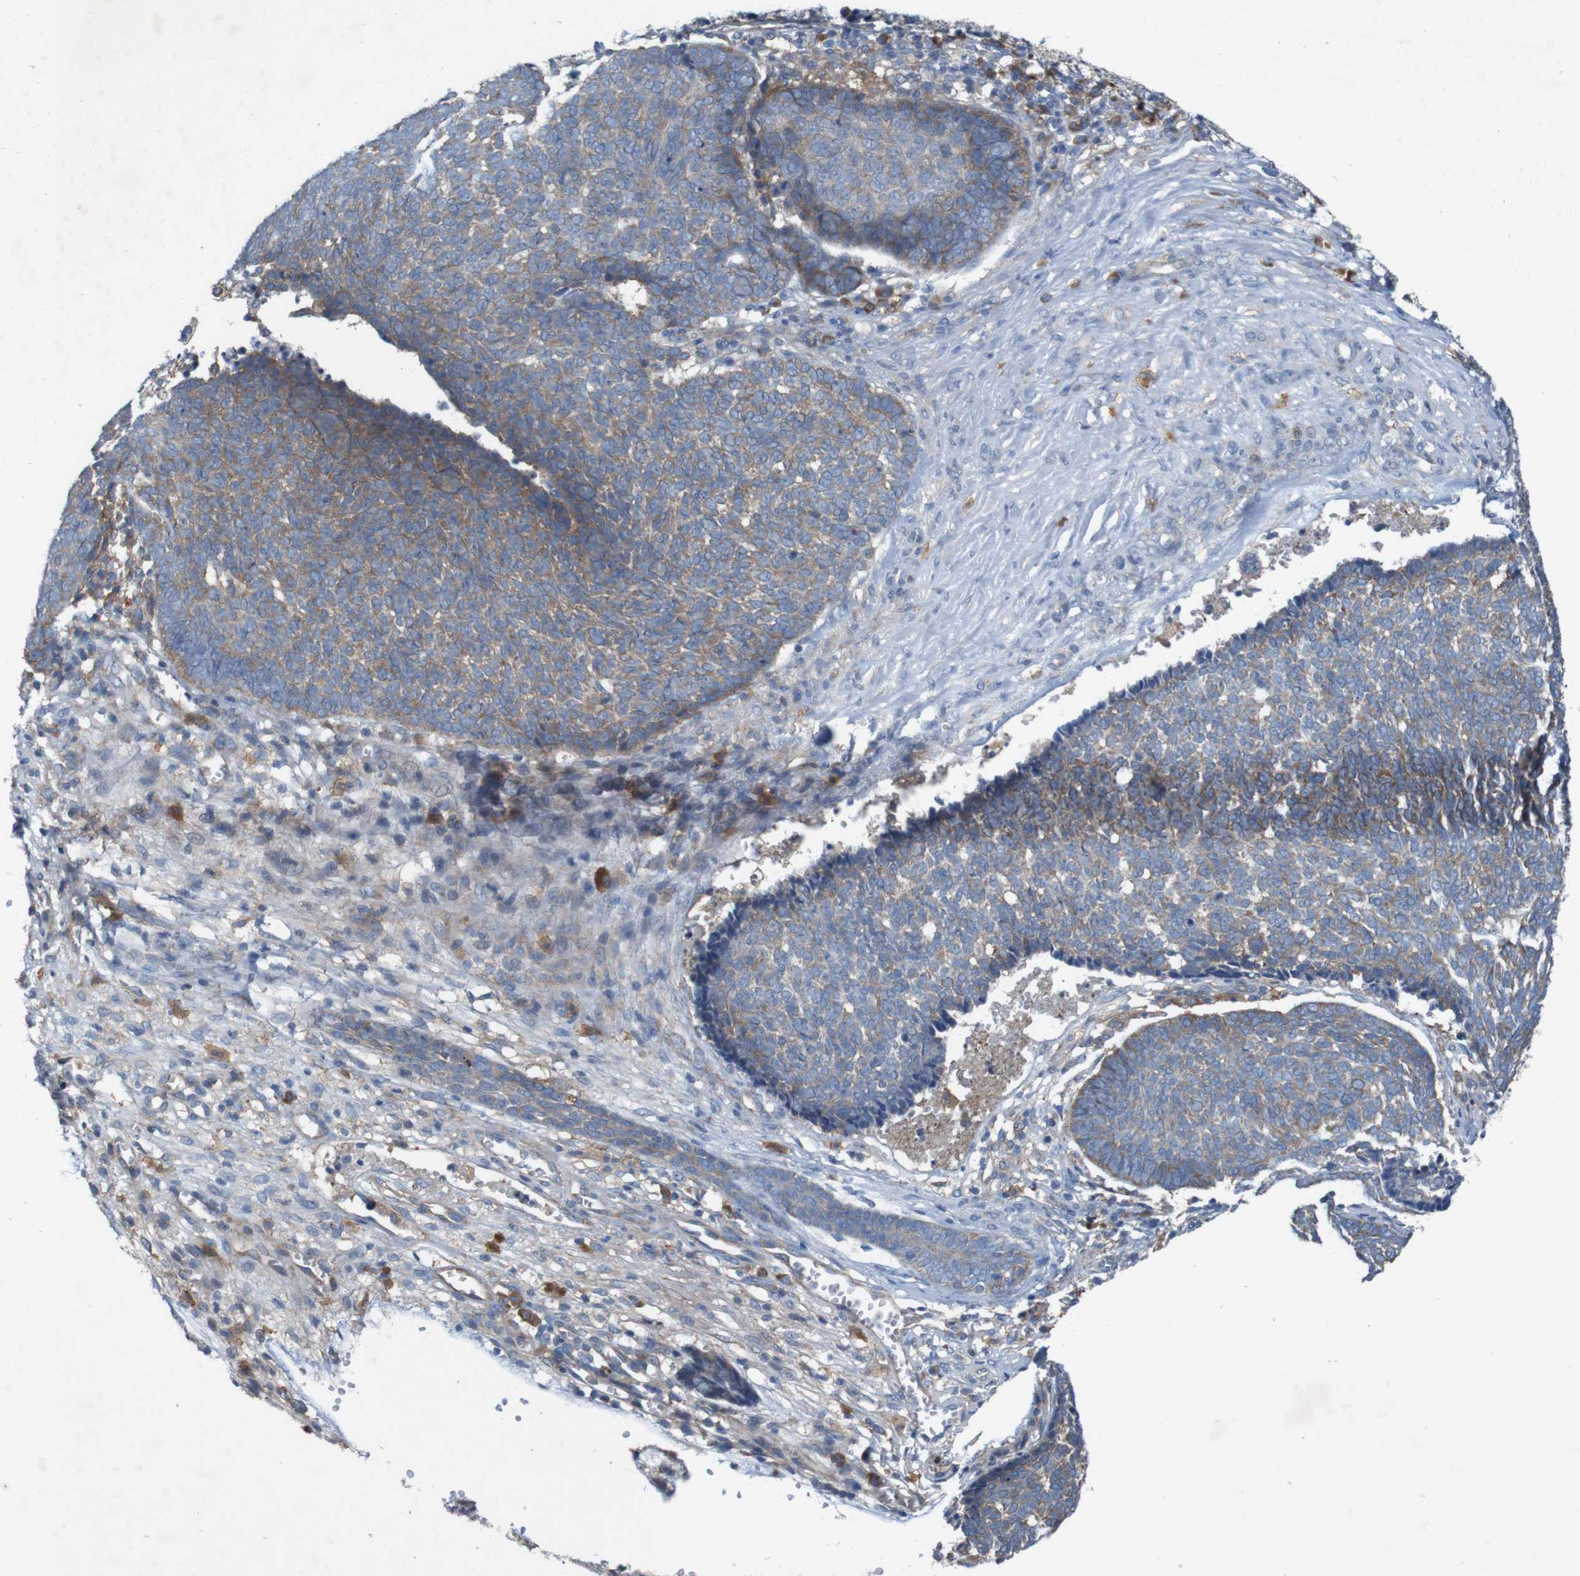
{"staining": {"intensity": "moderate", "quantity": "25%-75%", "location": "cytoplasmic/membranous"}, "tissue": "skin cancer", "cell_type": "Tumor cells", "image_type": "cancer", "snomed": [{"axis": "morphology", "description": "Basal cell carcinoma"}, {"axis": "topography", "description": "Skin"}], "caption": "This histopathology image reveals skin cancer (basal cell carcinoma) stained with immunohistochemistry to label a protein in brown. The cytoplasmic/membranous of tumor cells show moderate positivity for the protein. Nuclei are counter-stained blue.", "gene": "SIGLEC8", "patient": {"sex": "male", "age": 84}}